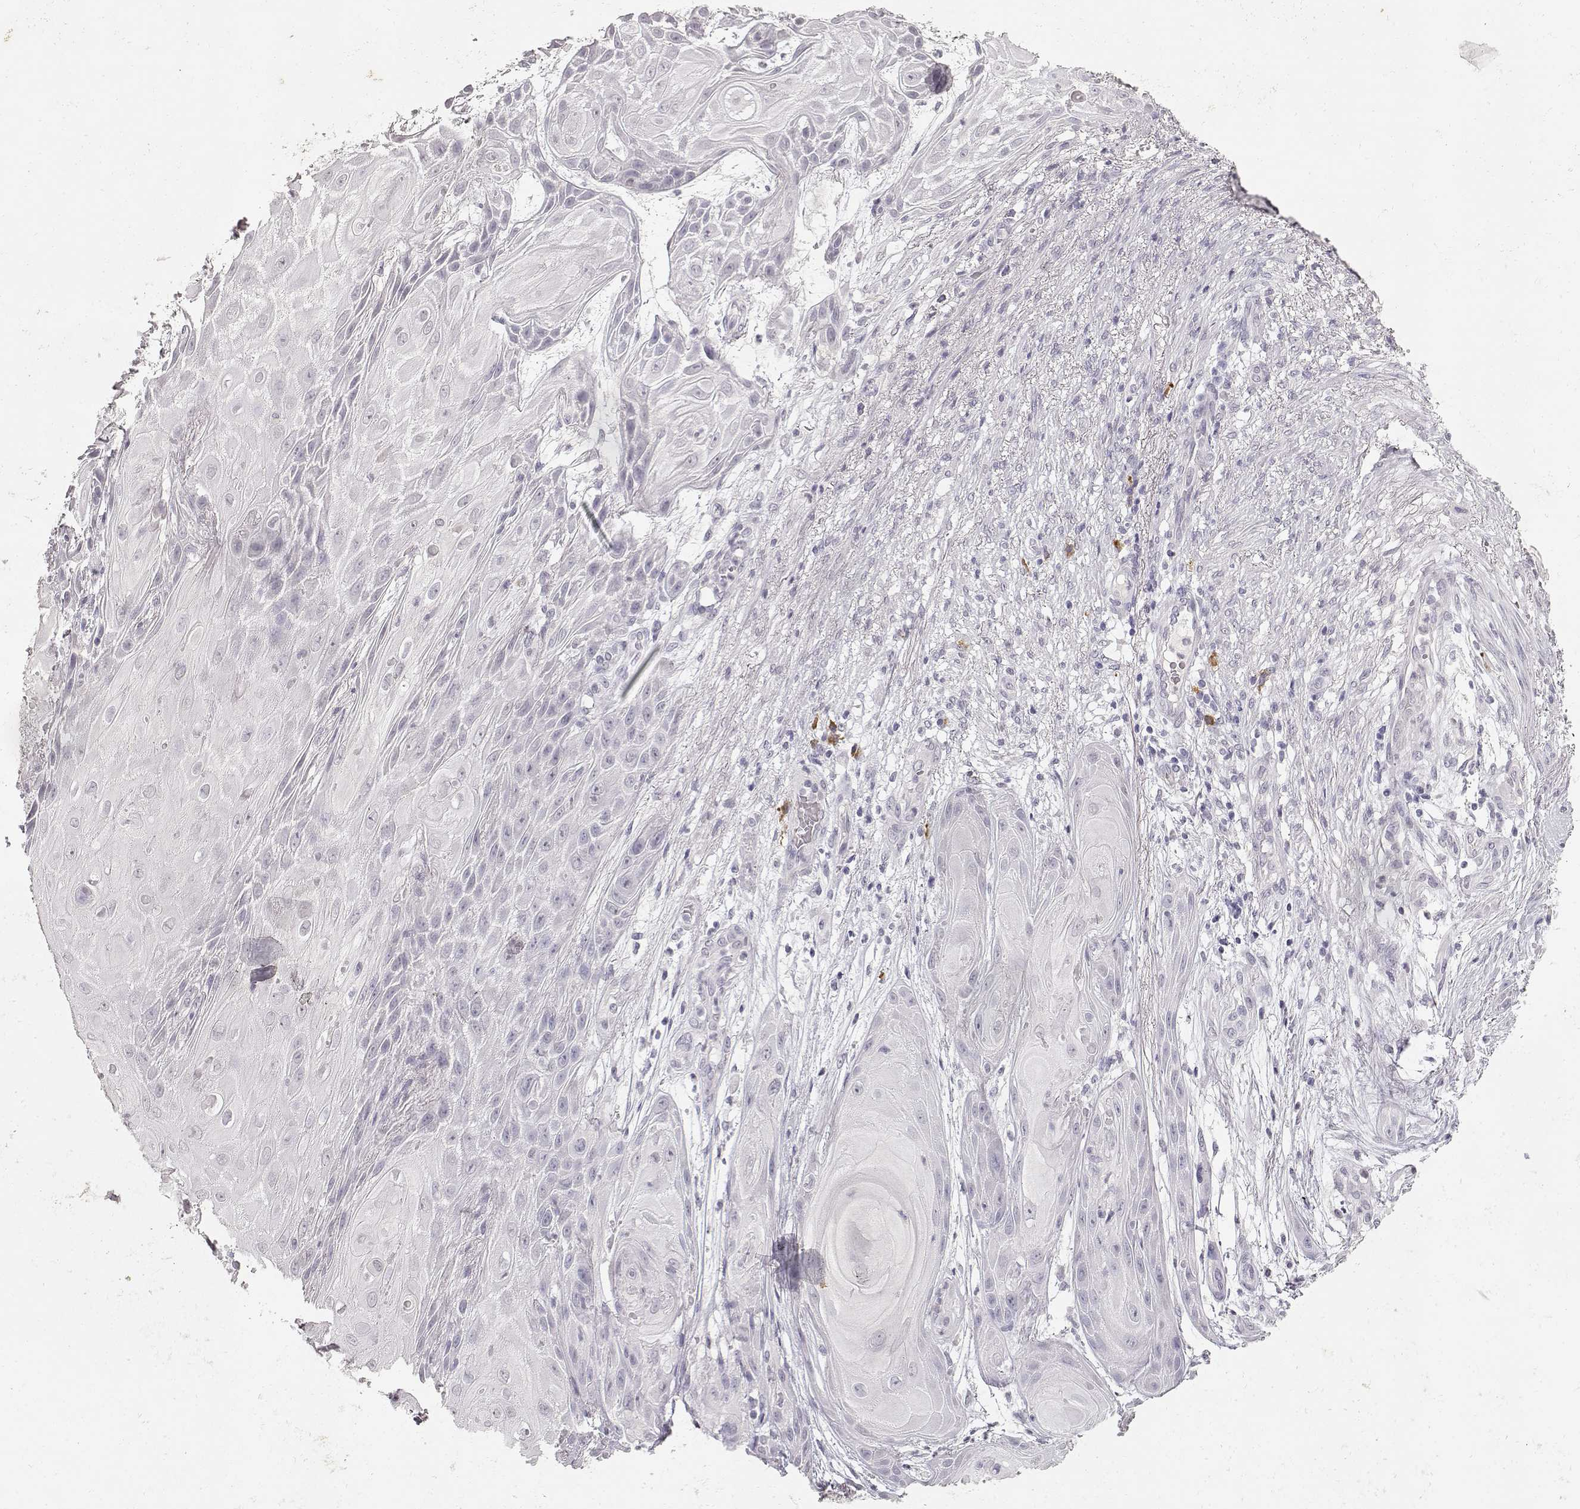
{"staining": {"intensity": "negative", "quantity": "none", "location": "none"}, "tissue": "skin cancer", "cell_type": "Tumor cells", "image_type": "cancer", "snomed": [{"axis": "morphology", "description": "Squamous cell carcinoma, NOS"}, {"axis": "topography", "description": "Skin"}], "caption": "A high-resolution image shows immunohistochemistry (IHC) staining of skin squamous cell carcinoma, which reveals no significant positivity in tumor cells. Nuclei are stained in blue.", "gene": "TPH2", "patient": {"sex": "male", "age": 62}}